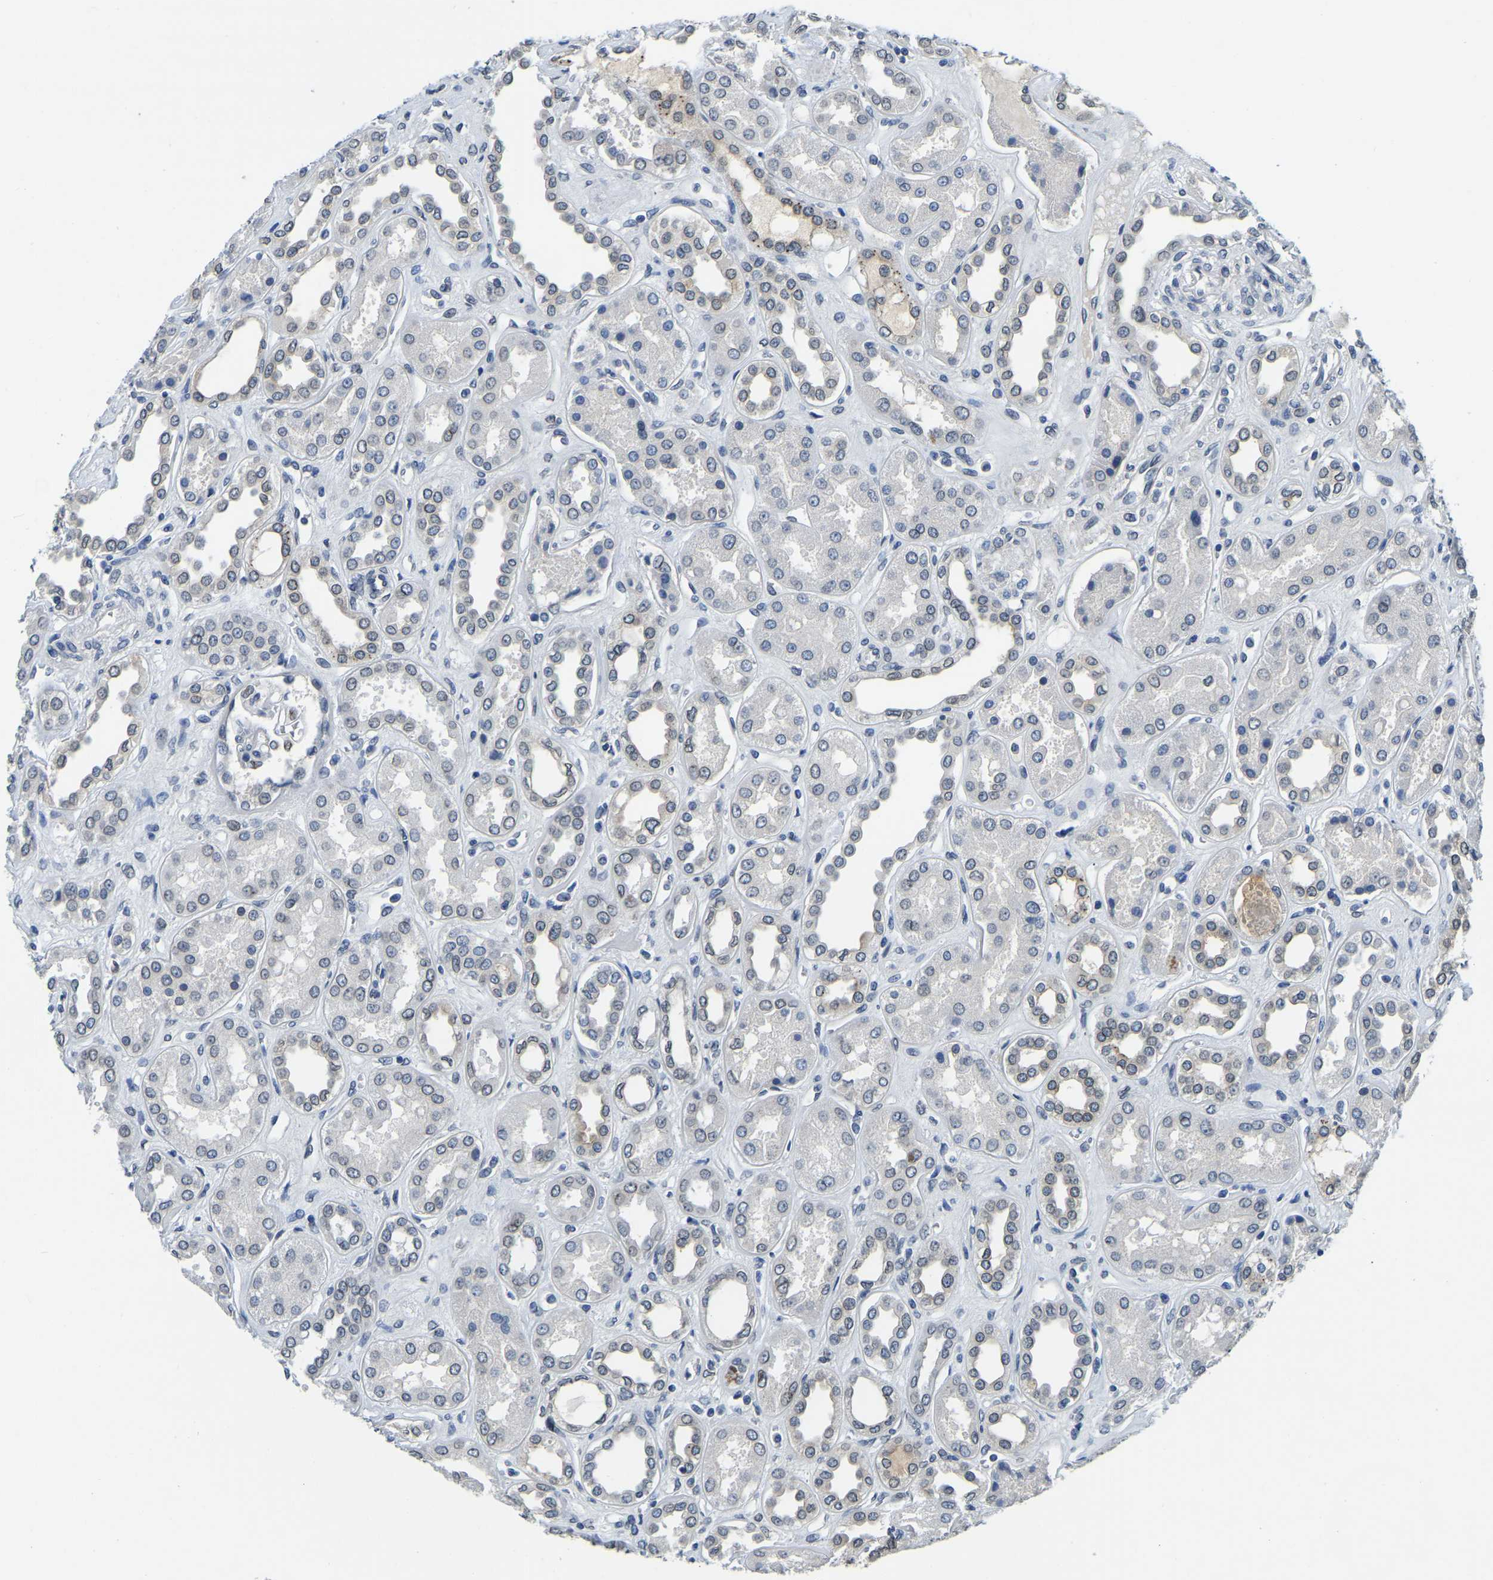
{"staining": {"intensity": "negative", "quantity": "none", "location": "none"}, "tissue": "kidney", "cell_type": "Cells in glomeruli", "image_type": "normal", "snomed": [{"axis": "morphology", "description": "Normal tissue, NOS"}, {"axis": "topography", "description": "Kidney"}], "caption": "Kidney stained for a protein using immunohistochemistry (IHC) exhibits no positivity cells in glomeruli.", "gene": "RANBP2", "patient": {"sex": "male", "age": 59}}